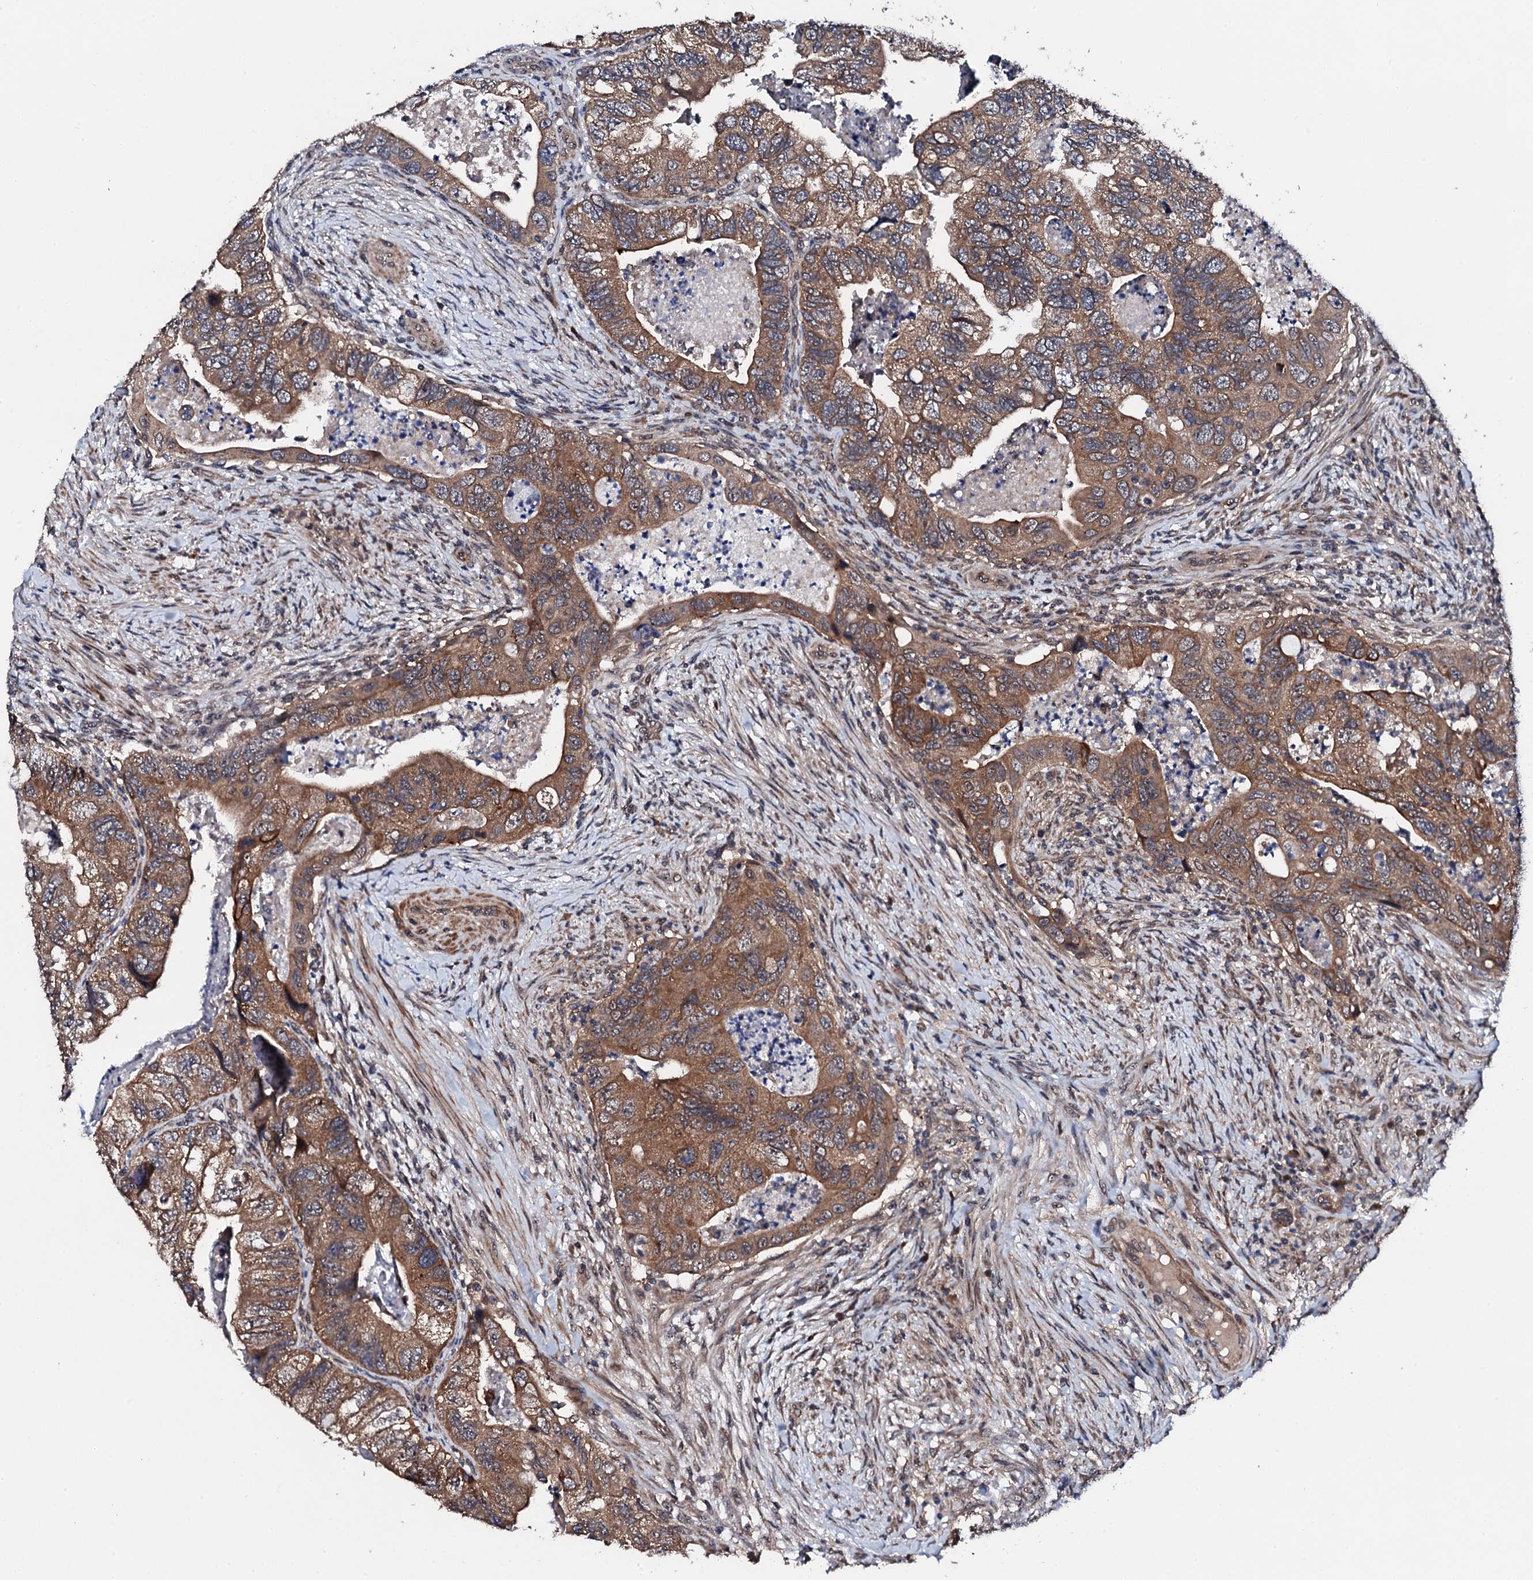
{"staining": {"intensity": "moderate", "quantity": ">75%", "location": "cytoplasmic/membranous"}, "tissue": "colorectal cancer", "cell_type": "Tumor cells", "image_type": "cancer", "snomed": [{"axis": "morphology", "description": "Adenocarcinoma, NOS"}, {"axis": "topography", "description": "Rectum"}], "caption": "Approximately >75% of tumor cells in human colorectal cancer display moderate cytoplasmic/membranous protein staining as visualized by brown immunohistochemical staining.", "gene": "IP6K1", "patient": {"sex": "male", "age": 63}}